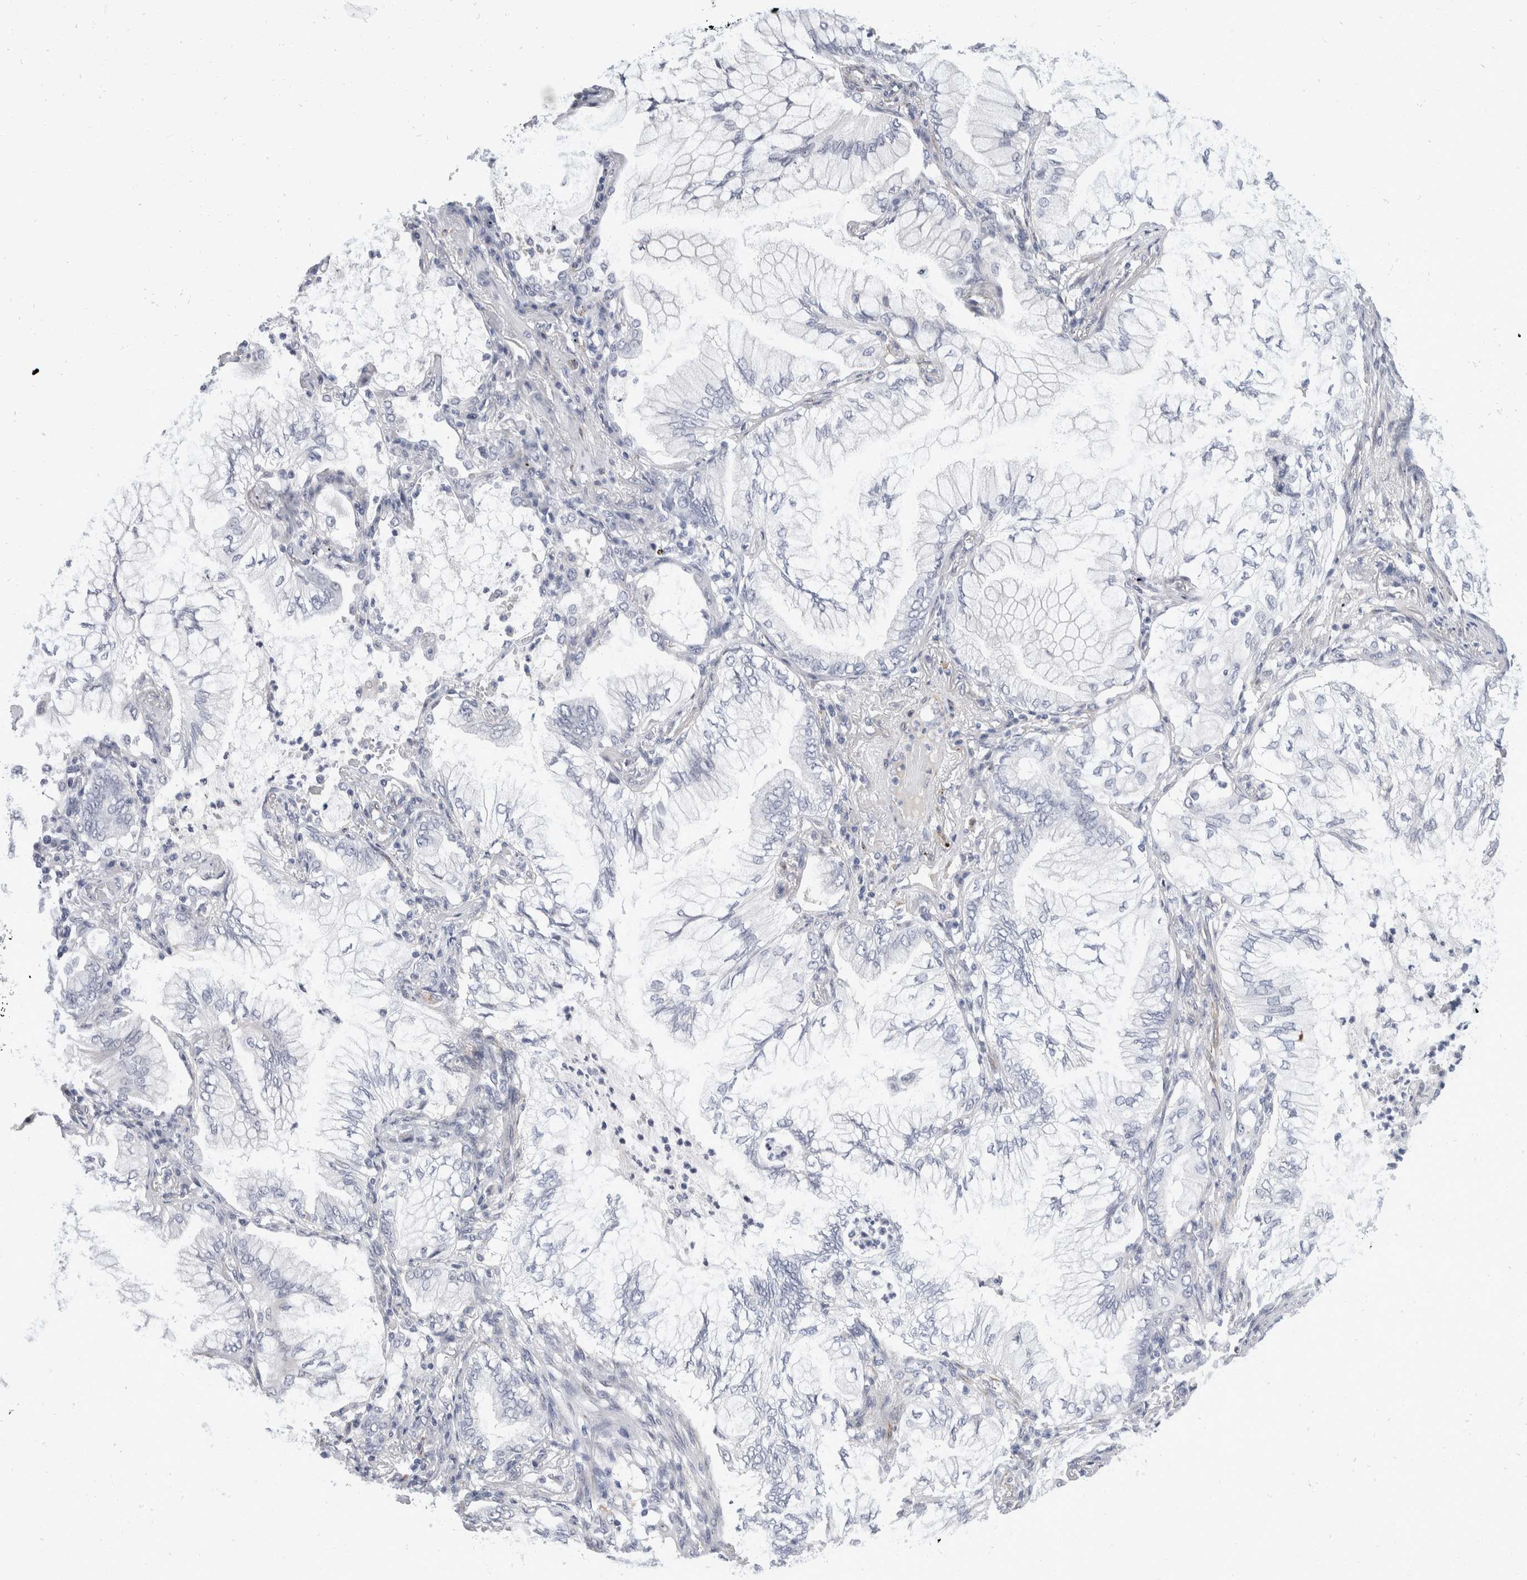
{"staining": {"intensity": "negative", "quantity": "none", "location": "none"}, "tissue": "lung cancer", "cell_type": "Tumor cells", "image_type": "cancer", "snomed": [{"axis": "morphology", "description": "Adenocarcinoma, NOS"}, {"axis": "topography", "description": "Lung"}], "caption": "Protein analysis of lung cancer shows no significant positivity in tumor cells. (Stains: DAB (3,3'-diaminobenzidine) immunohistochemistry (IHC) with hematoxylin counter stain, Microscopy: brightfield microscopy at high magnification).", "gene": "CATSPERD", "patient": {"sex": "female", "age": 70}}